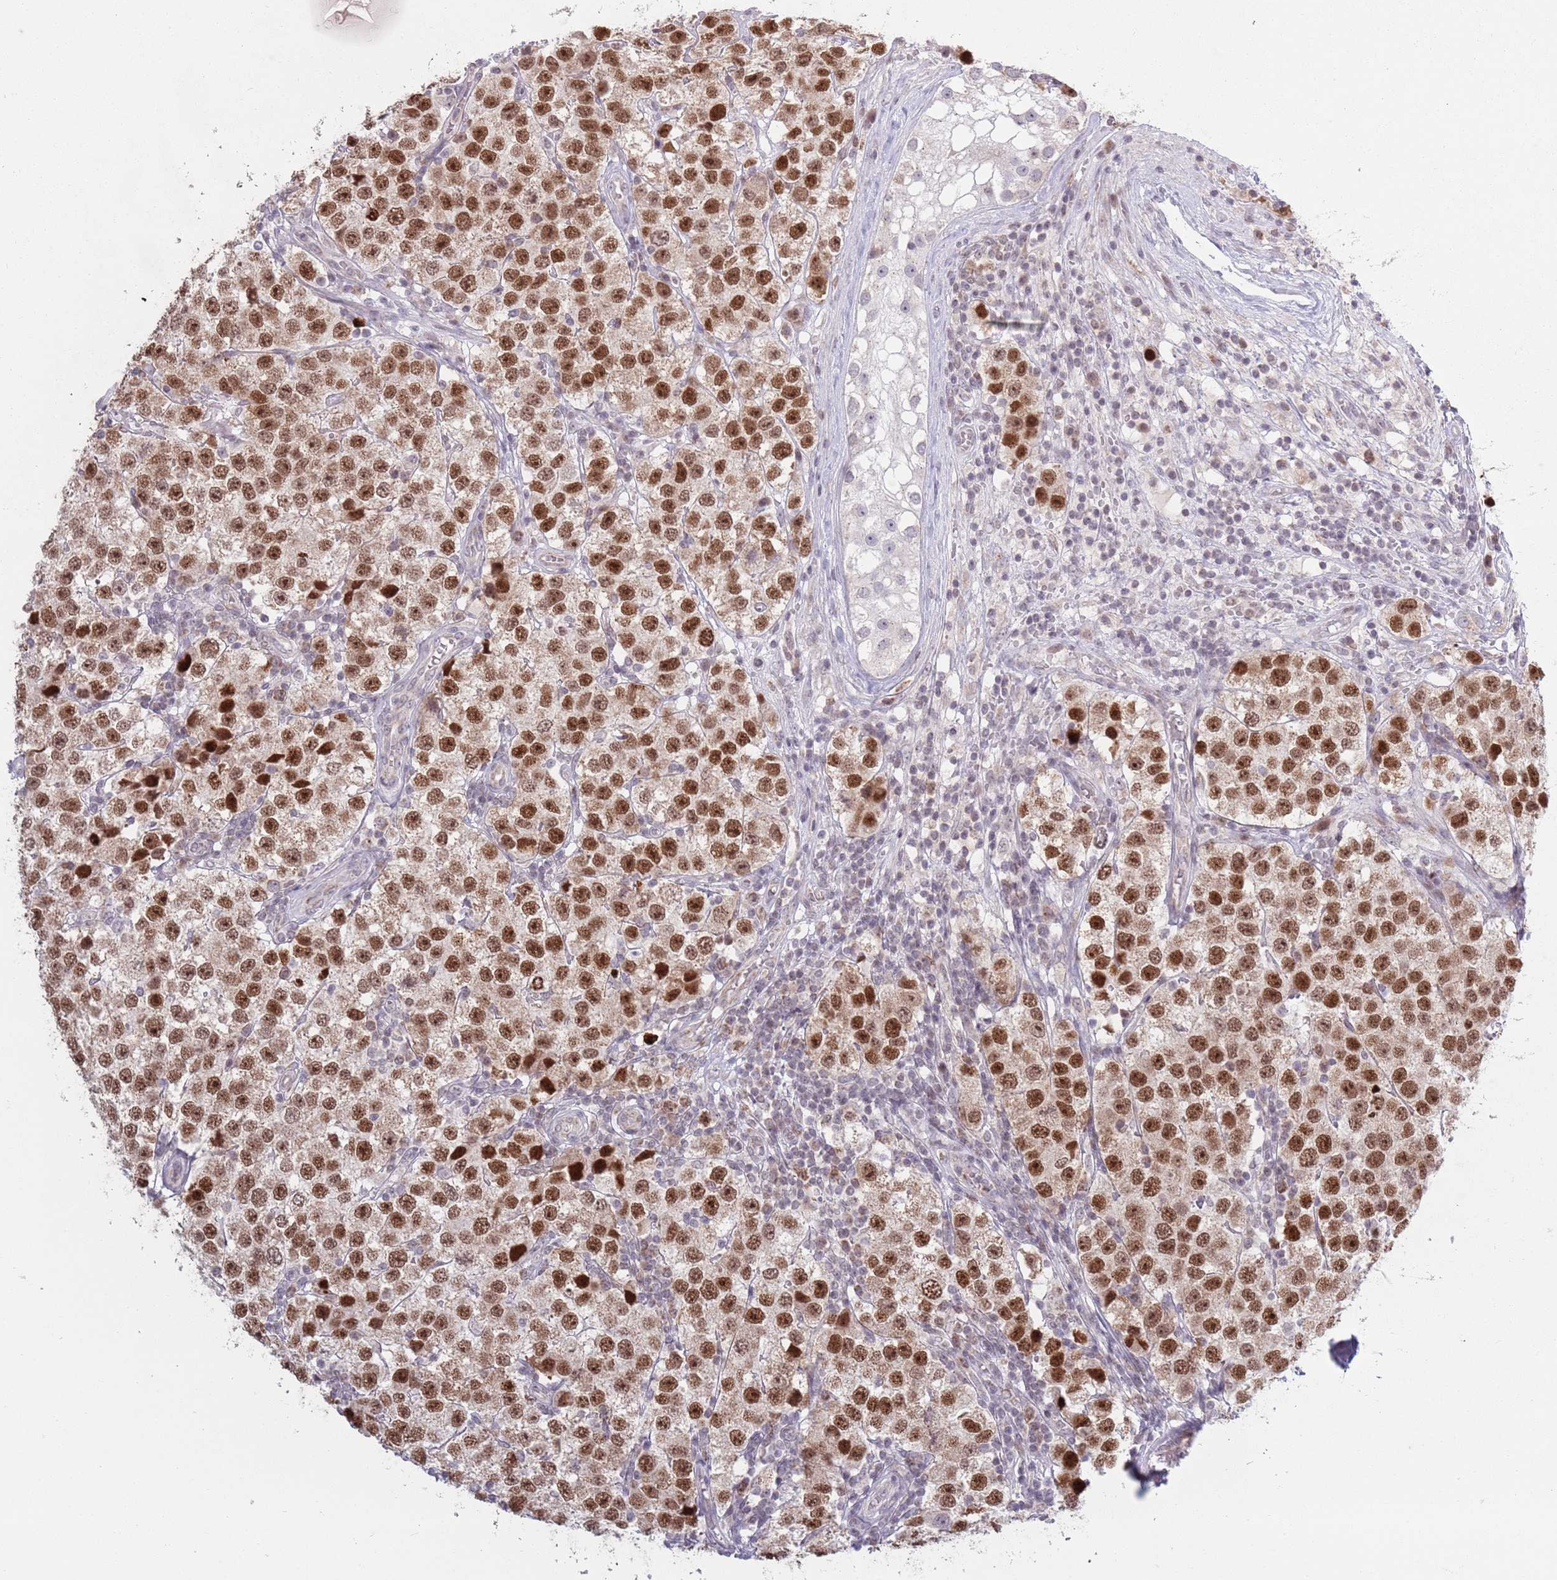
{"staining": {"intensity": "moderate", "quantity": ">75%", "location": "nuclear"}, "tissue": "testis cancer", "cell_type": "Tumor cells", "image_type": "cancer", "snomed": [{"axis": "morphology", "description": "Seminoma, NOS"}, {"axis": "topography", "description": "Testis"}], "caption": "Protein expression by immunohistochemistry shows moderate nuclear positivity in about >75% of tumor cells in seminoma (testis).", "gene": "MRPL34", "patient": {"sex": "male", "age": 34}}